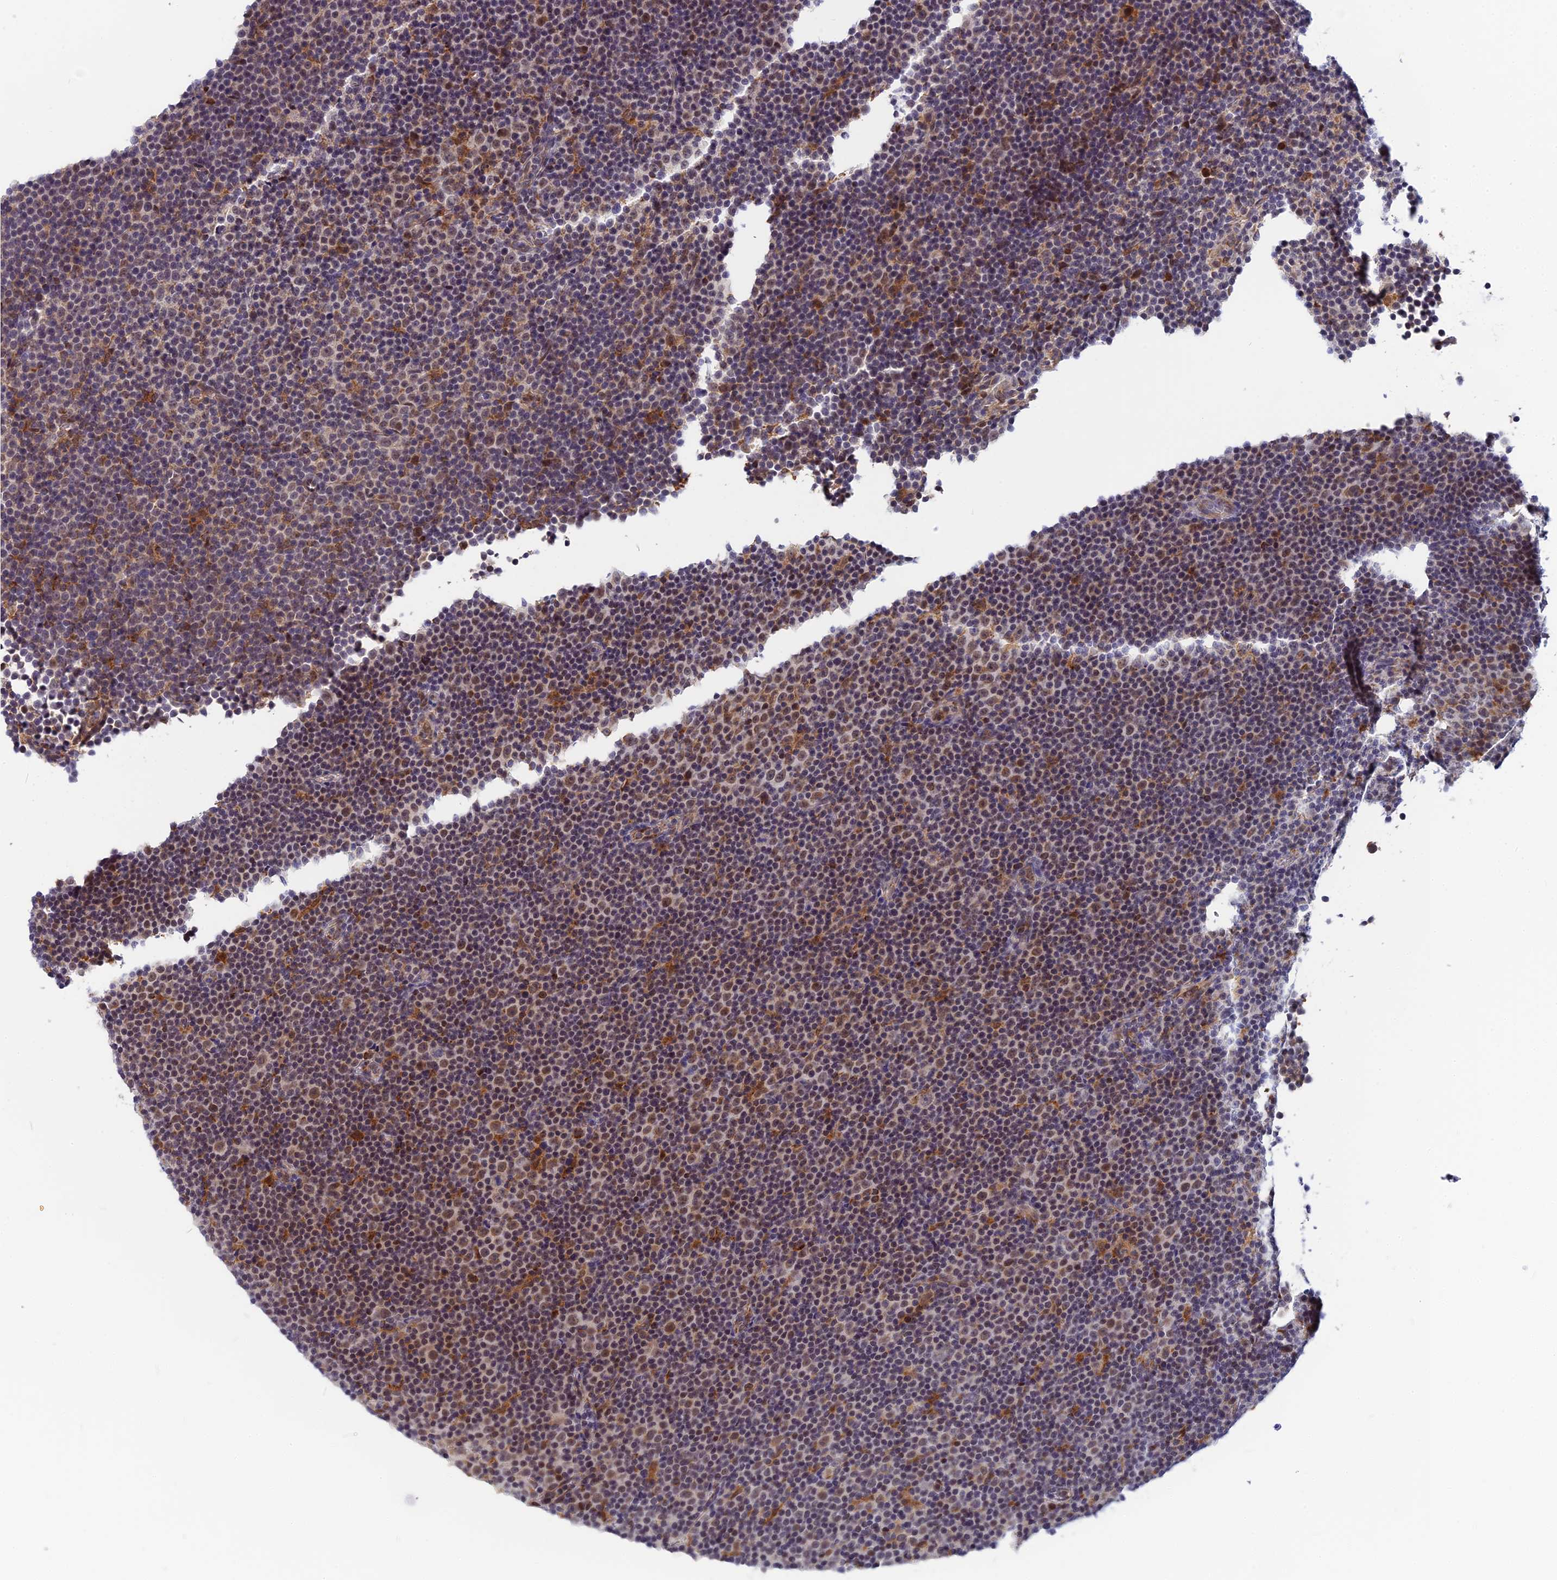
{"staining": {"intensity": "moderate", "quantity": "25%-75%", "location": "cytoplasmic/membranous,nuclear"}, "tissue": "lymphoma", "cell_type": "Tumor cells", "image_type": "cancer", "snomed": [{"axis": "morphology", "description": "Malignant lymphoma, non-Hodgkin's type, Low grade"}, {"axis": "topography", "description": "Lymph node"}], "caption": "High-power microscopy captured an immunohistochemistry image of malignant lymphoma, non-Hodgkin's type (low-grade), revealing moderate cytoplasmic/membranous and nuclear staining in approximately 25%-75% of tumor cells.", "gene": "CMC1", "patient": {"sex": "female", "age": 67}}